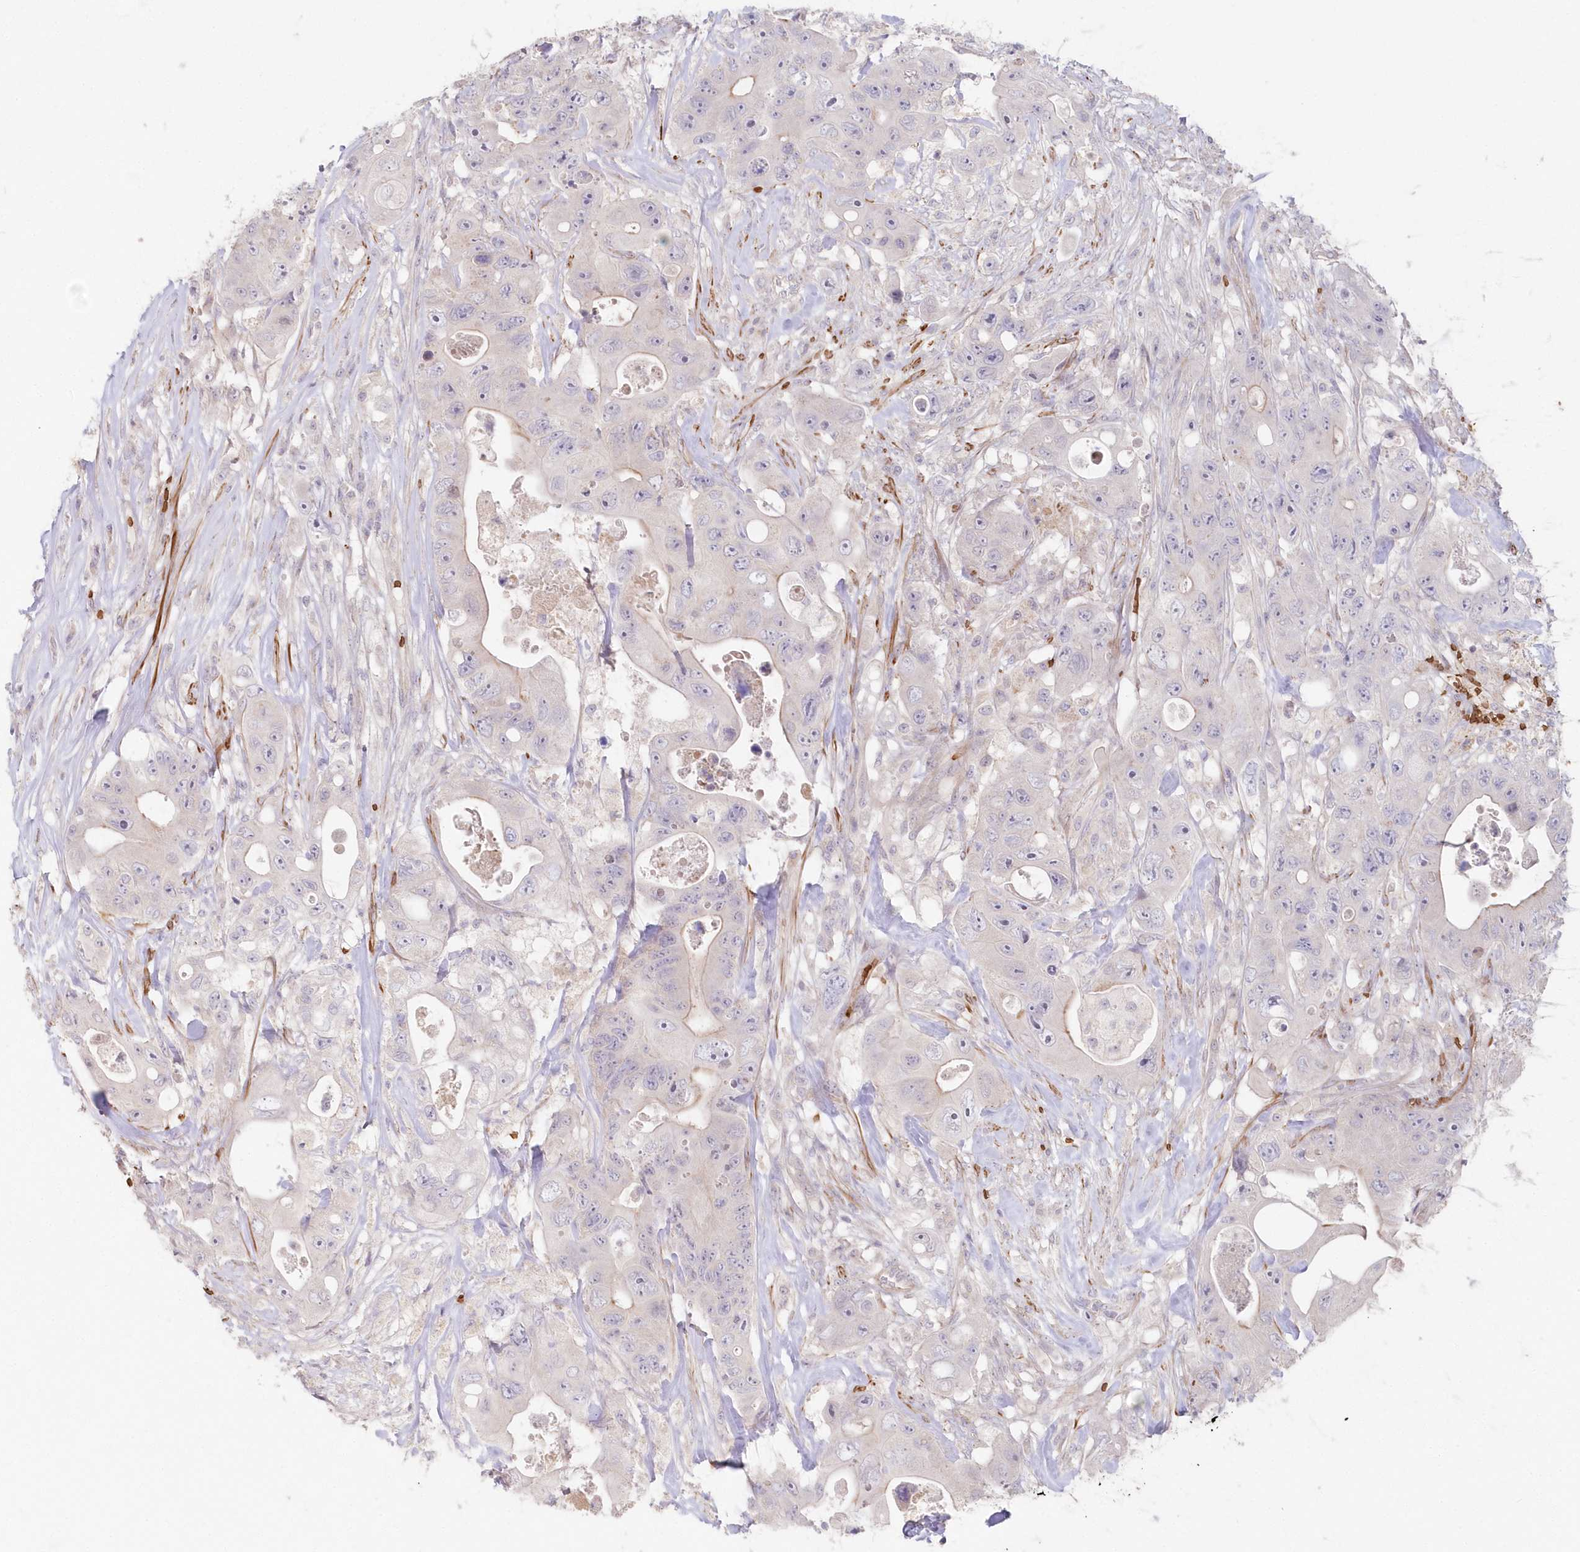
{"staining": {"intensity": "negative", "quantity": "none", "location": "none"}, "tissue": "colorectal cancer", "cell_type": "Tumor cells", "image_type": "cancer", "snomed": [{"axis": "morphology", "description": "Adenocarcinoma, NOS"}, {"axis": "topography", "description": "Colon"}], "caption": "Tumor cells are negative for protein expression in human colorectal adenocarcinoma.", "gene": "SERINC1", "patient": {"sex": "female", "age": 46}}